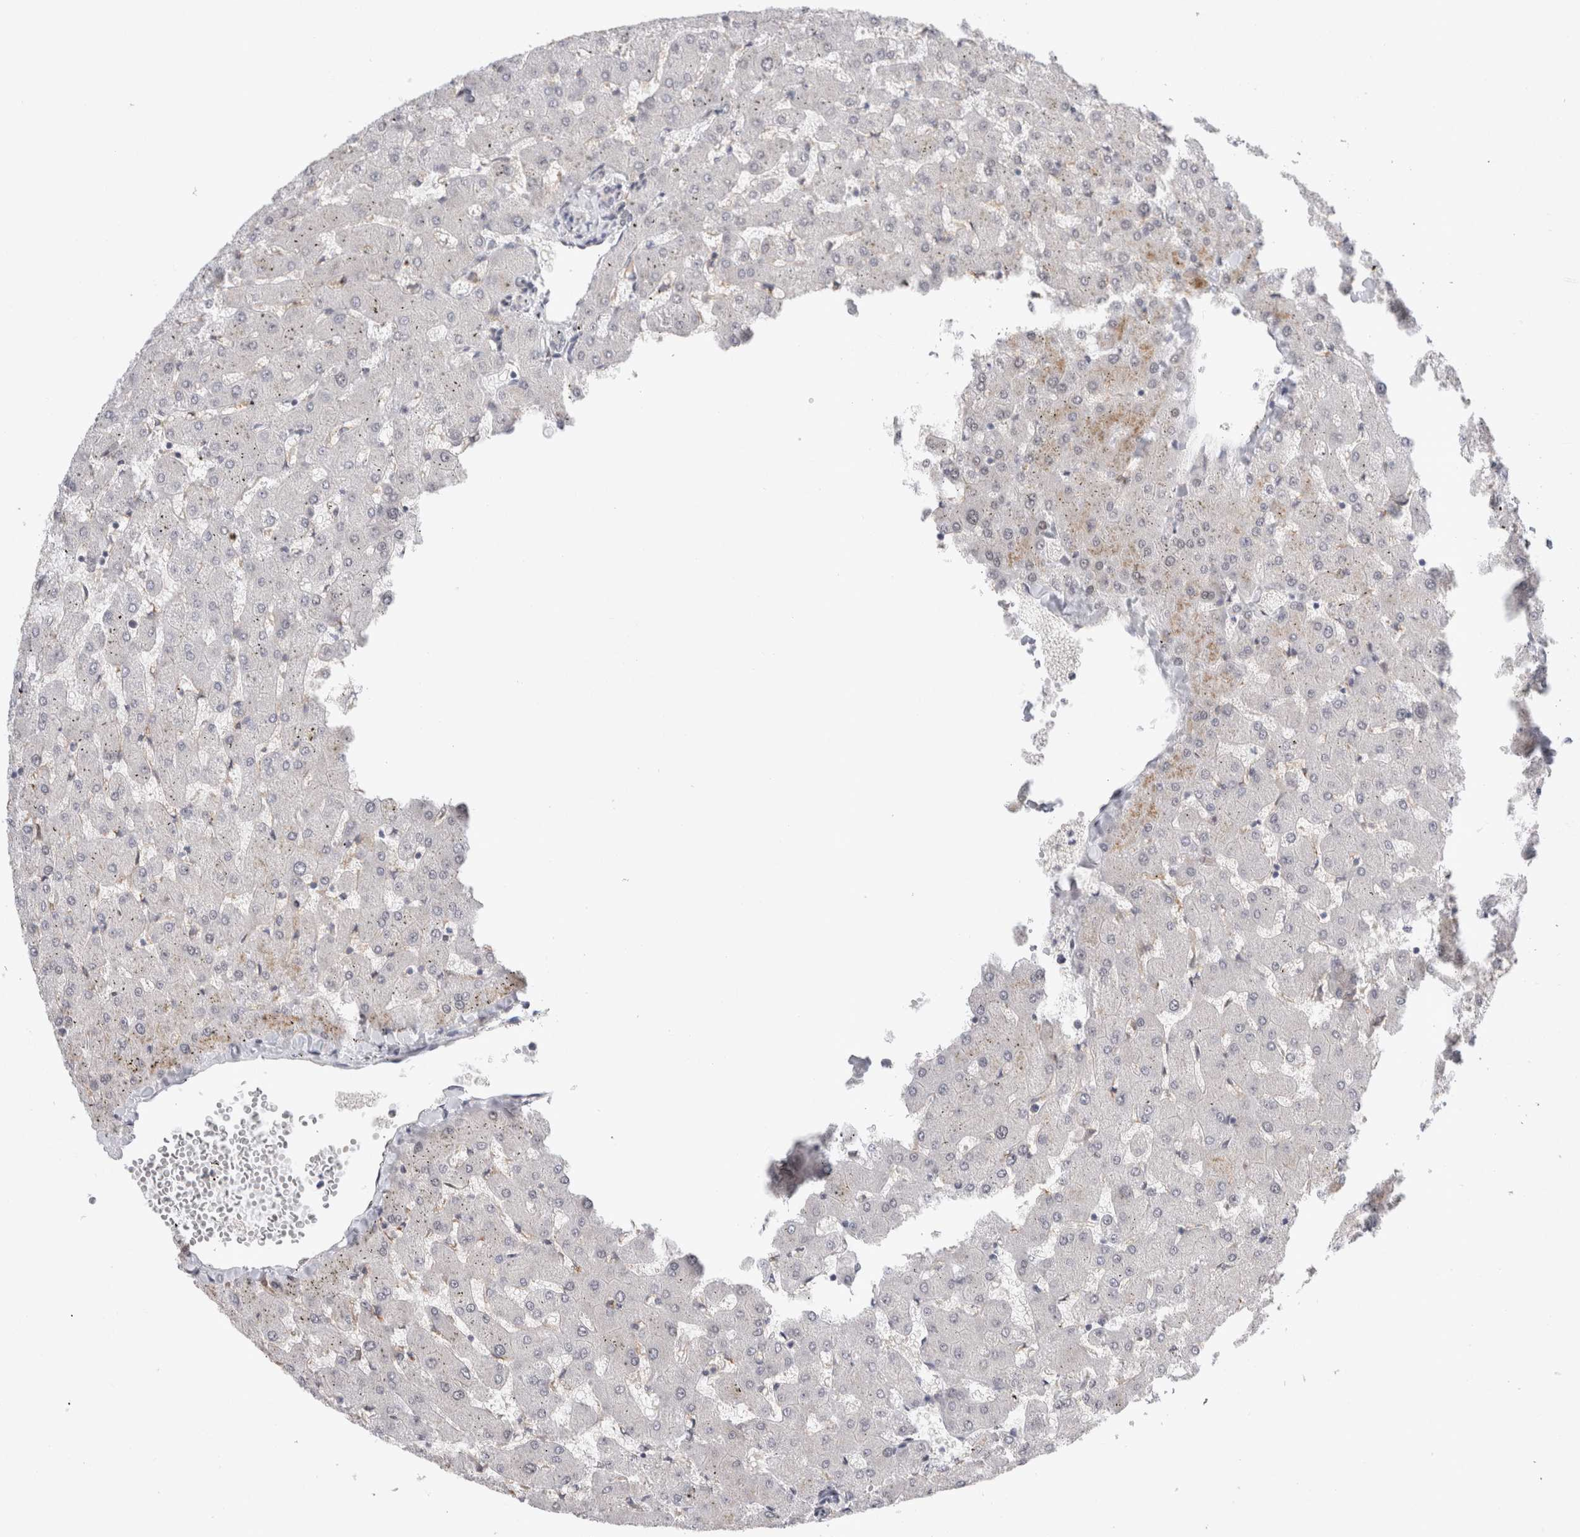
{"staining": {"intensity": "negative", "quantity": "none", "location": "none"}, "tissue": "liver", "cell_type": "Cholangiocytes", "image_type": "normal", "snomed": [{"axis": "morphology", "description": "Normal tissue, NOS"}, {"axis": "topography", "description": "Liver"}], "caption": "This is a image of immunohistochemistry staining of benign liver, which shows no staining in cholangiocytes. (Immunohistochemistry (ihc), brightfield microscopy, high magnification).", "gene": "CDCA7L", "patient": {"sex": "female", "age": 63}}